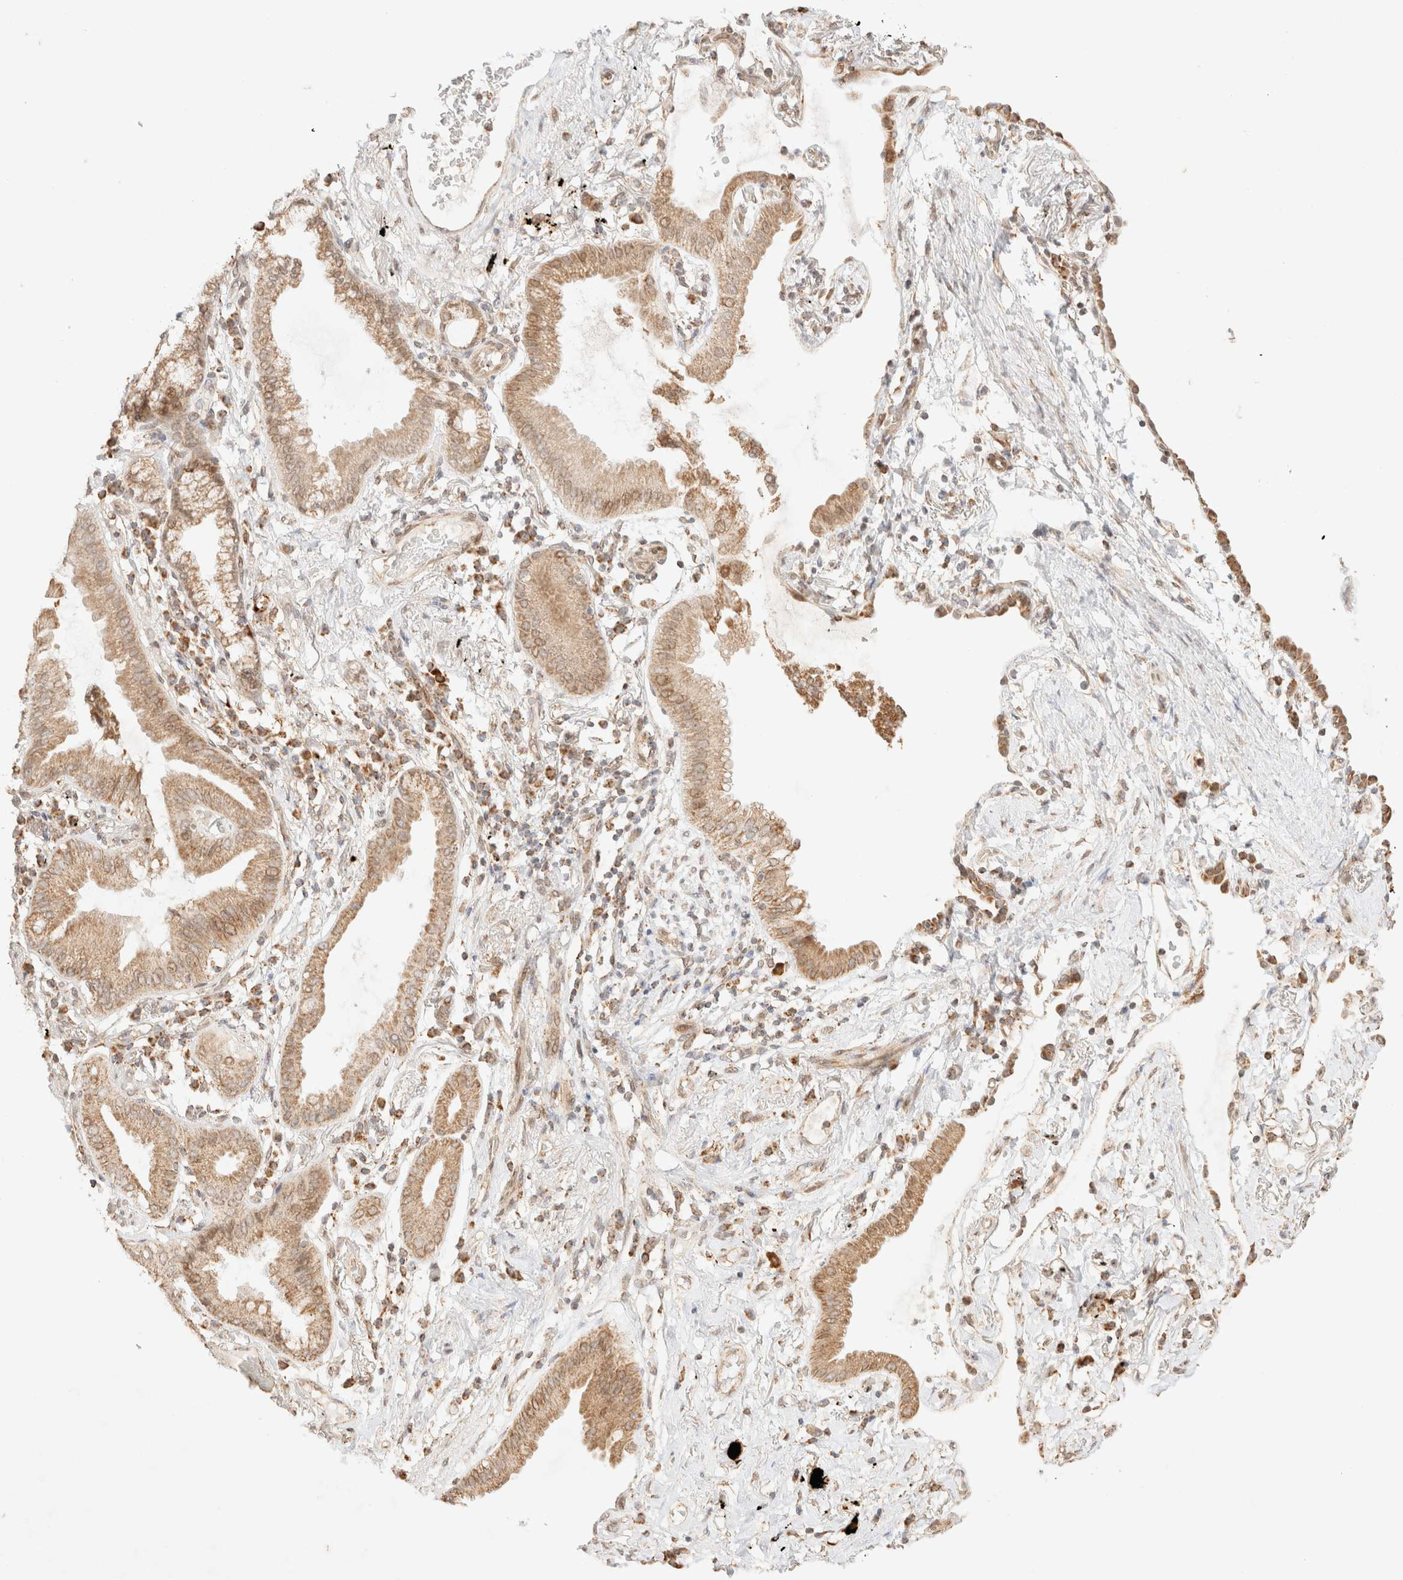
{"staining": {"intensity": "moderate", "quantity": ">75%", "location": "cytoplasmic/membranous"}, "tissue": "lung cancer", "cell_type": "Tumor cells", "image_type": "cancer", "snomed": [{"axis": "morphology", "description": "Adenocarcinoma, NOS"}, {"axis": "topography", "description": "Lung"}], "caption": "Tumor cells exhibit moderate cytoplasmic/membranous expression in about >75% of cells in lung cancer.", "gene": "TACO1", "patient": {"sex": "female", "age": 70}}